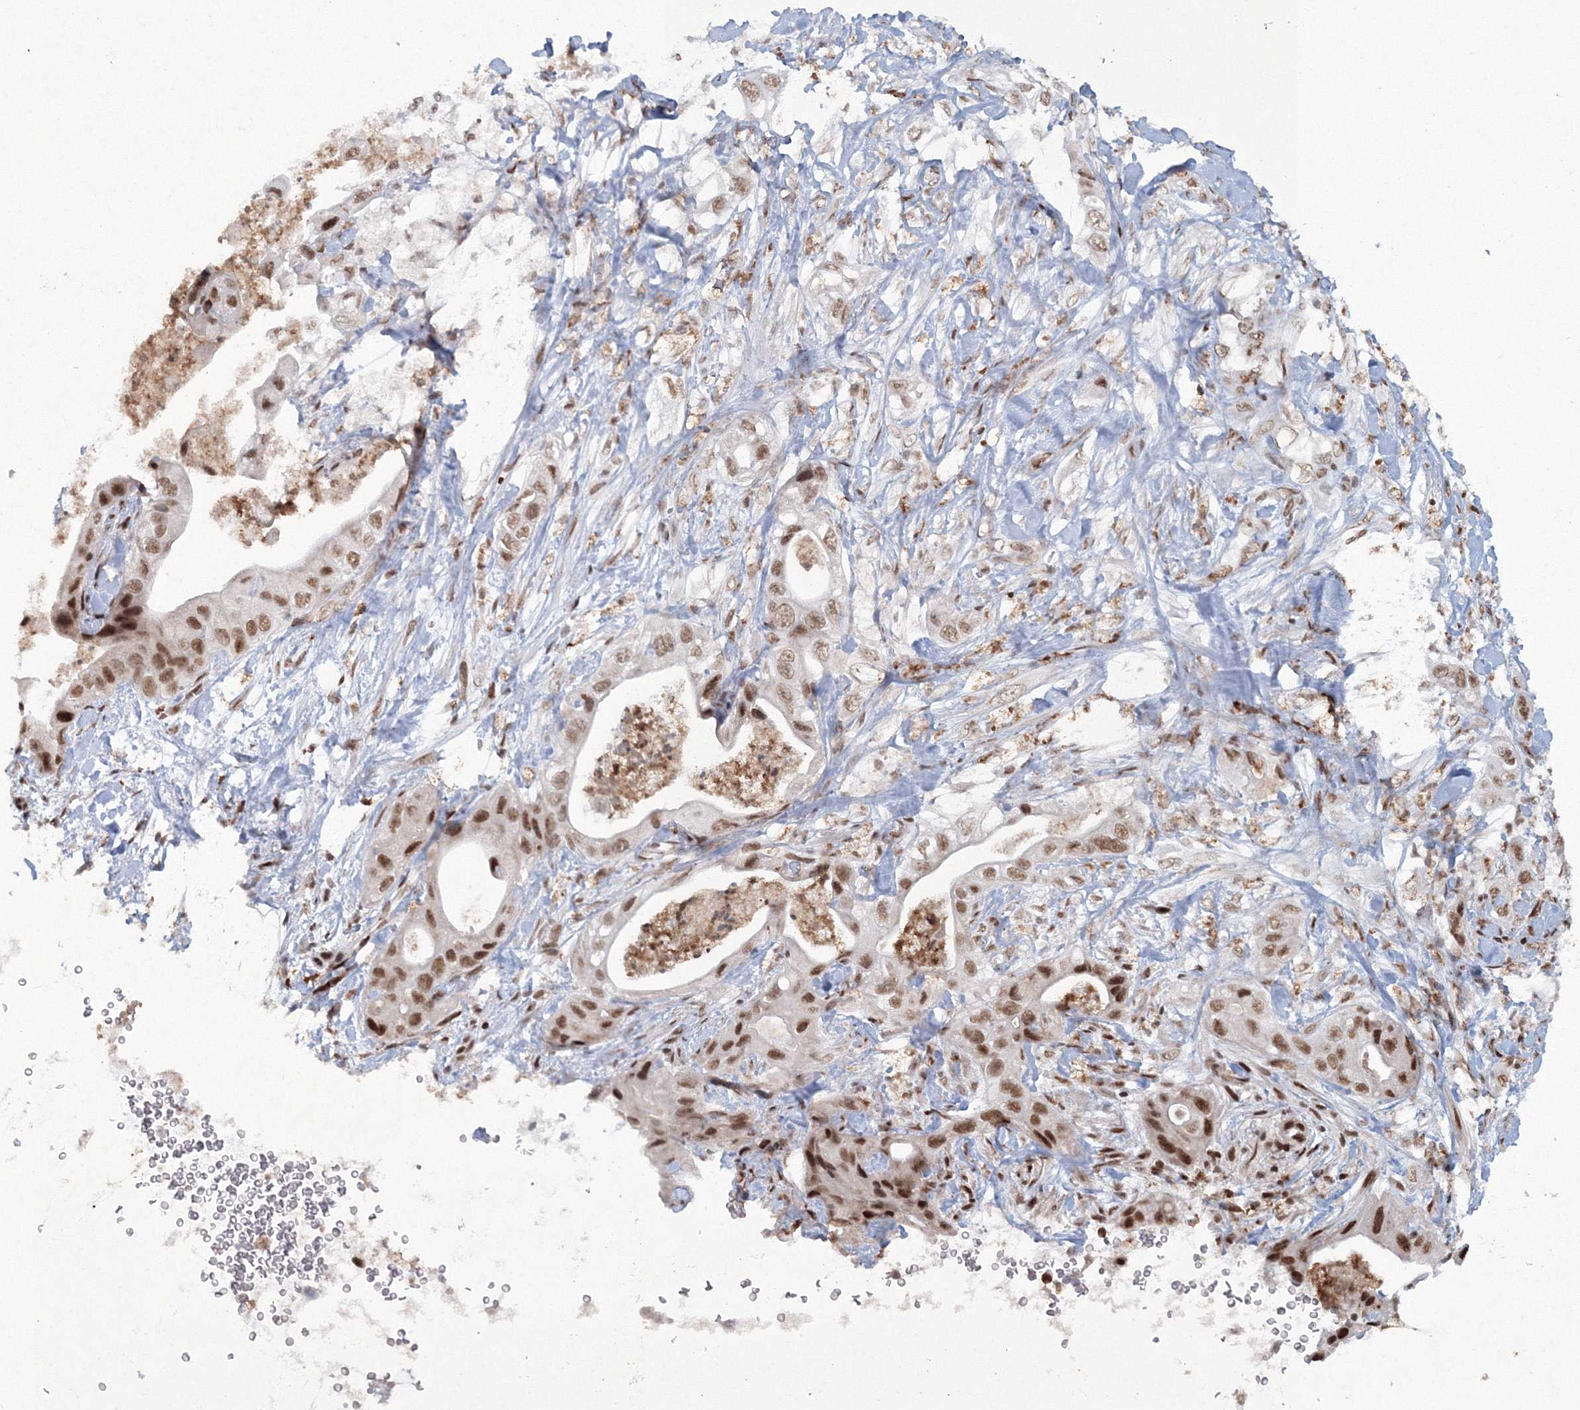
{"staining": {"intensity": "moderate", "quantity": ">75%", "location": "nuclear"}, "tissue": "pancreatic cancer", "cell_type": "Tumor cells", "image_type": "cancer", "snomed": [{"axis": "morphology", "description": "Adenocarcinoma, NOS"}, {"axis": "topography", "description": "Pancreas"}], "caption": "Immunohistochemical staining of human adenocarcinoma (pancreatic) shows moderate nuclear protein staining in approximately >75% of tumor cells.", "gene": "C3orf33", "patient": {"sex": "female", "age": 78}}